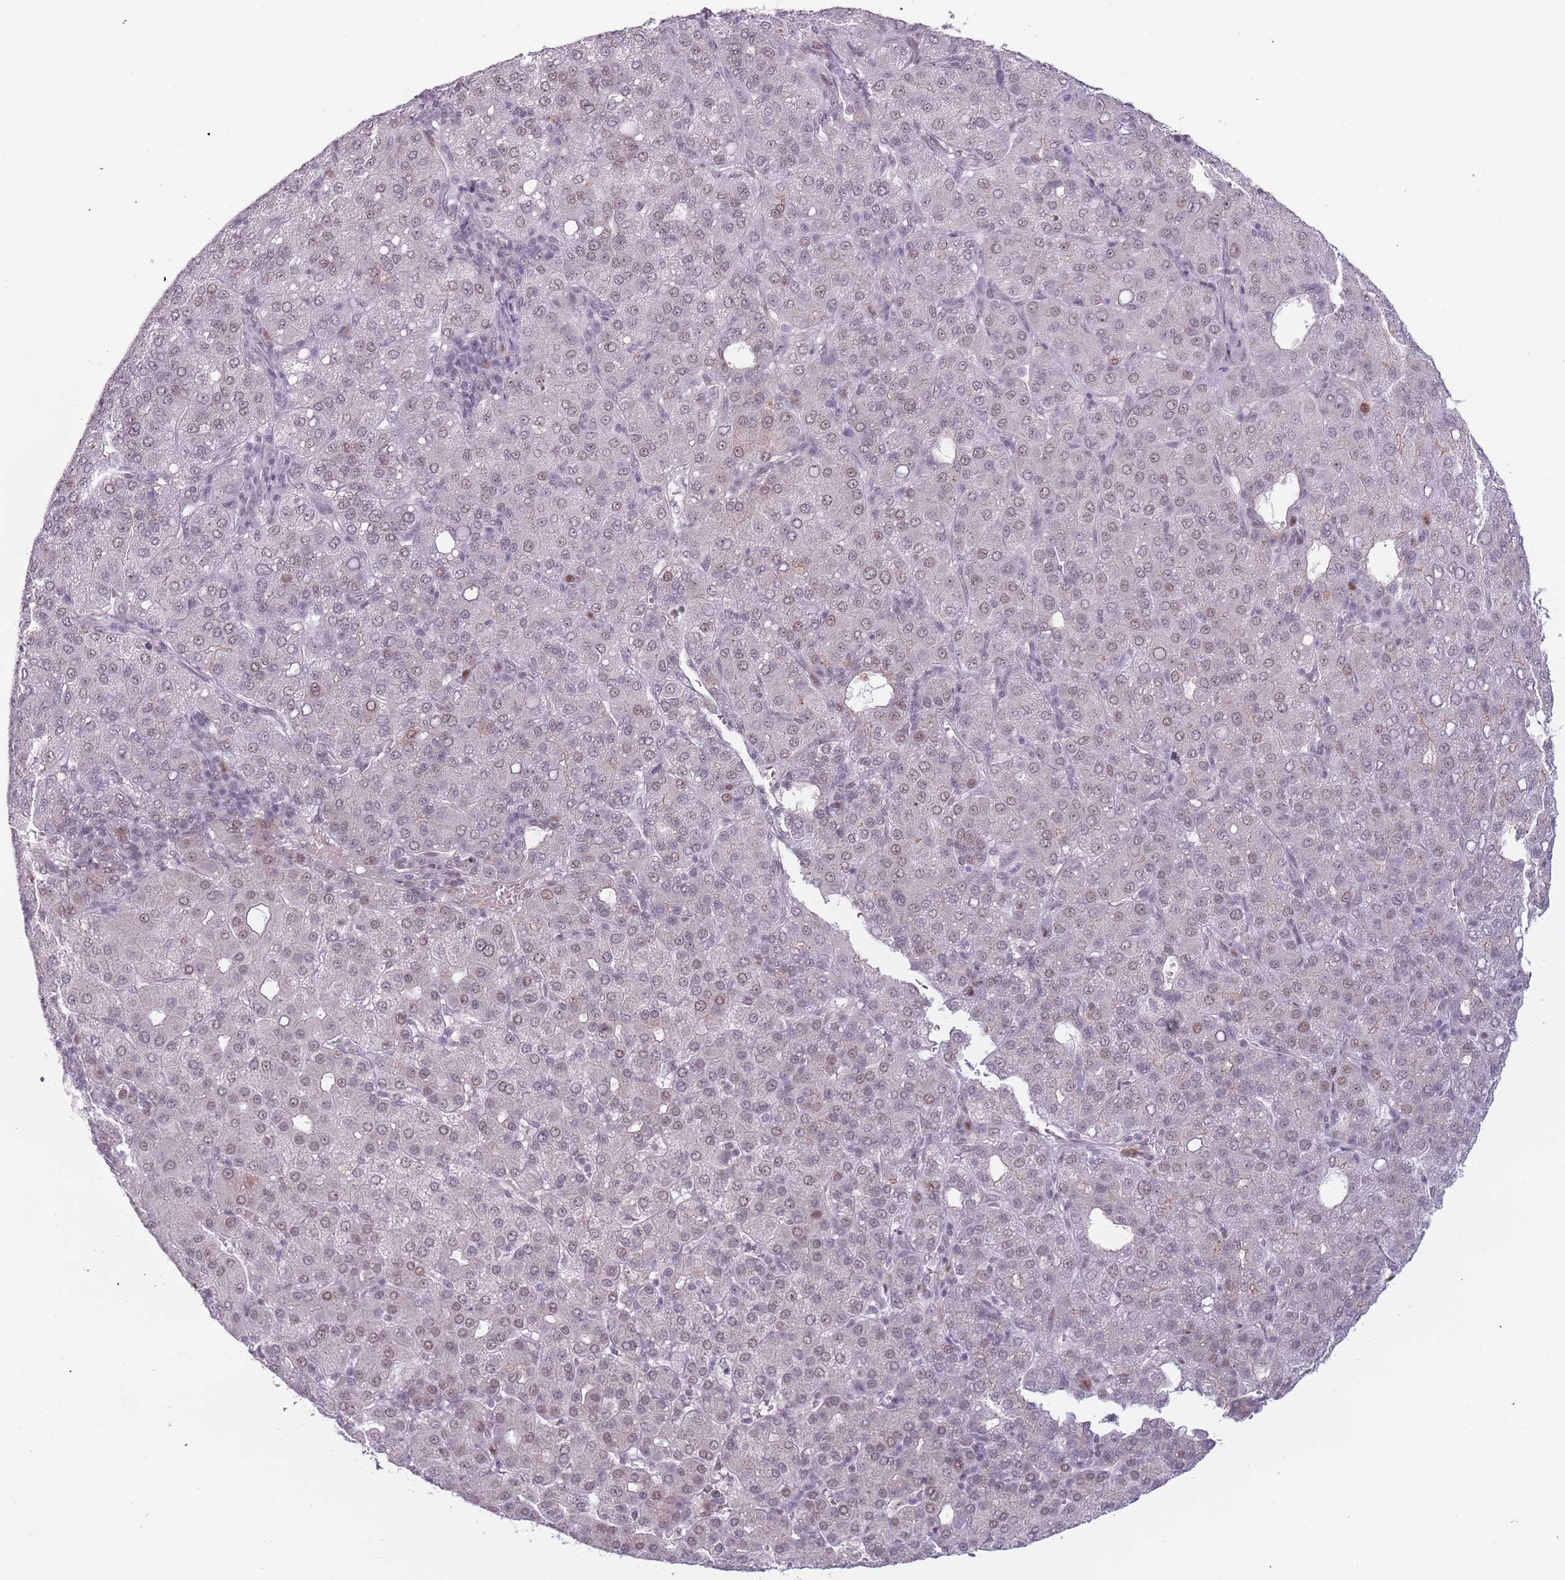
{"staining": {"intensity": "weak", "quantity": "<25%", "location": "nuclear"}, "tissue": "liver cancer", "cell_type": "Tumor cells", "image_type": "cancer", "snomed": [{"axis": "morphology", "description": "Carcinoma, Hepatocellular, NOS"}, {"axis": "topography", "description": "Liver"}], "caption": "DAB immunohistochemical staining of liver cancer (hepatocellular carcinoma) demonstrates no significant positivity in tumor cells. (DAB (3,3'-diaminobenzidine) immunohistochemistry (IHC) visualized using brightfield microscopy, high magnification).", "gene": "REXO4", "patient": {"sex": "male", "age": 65}}